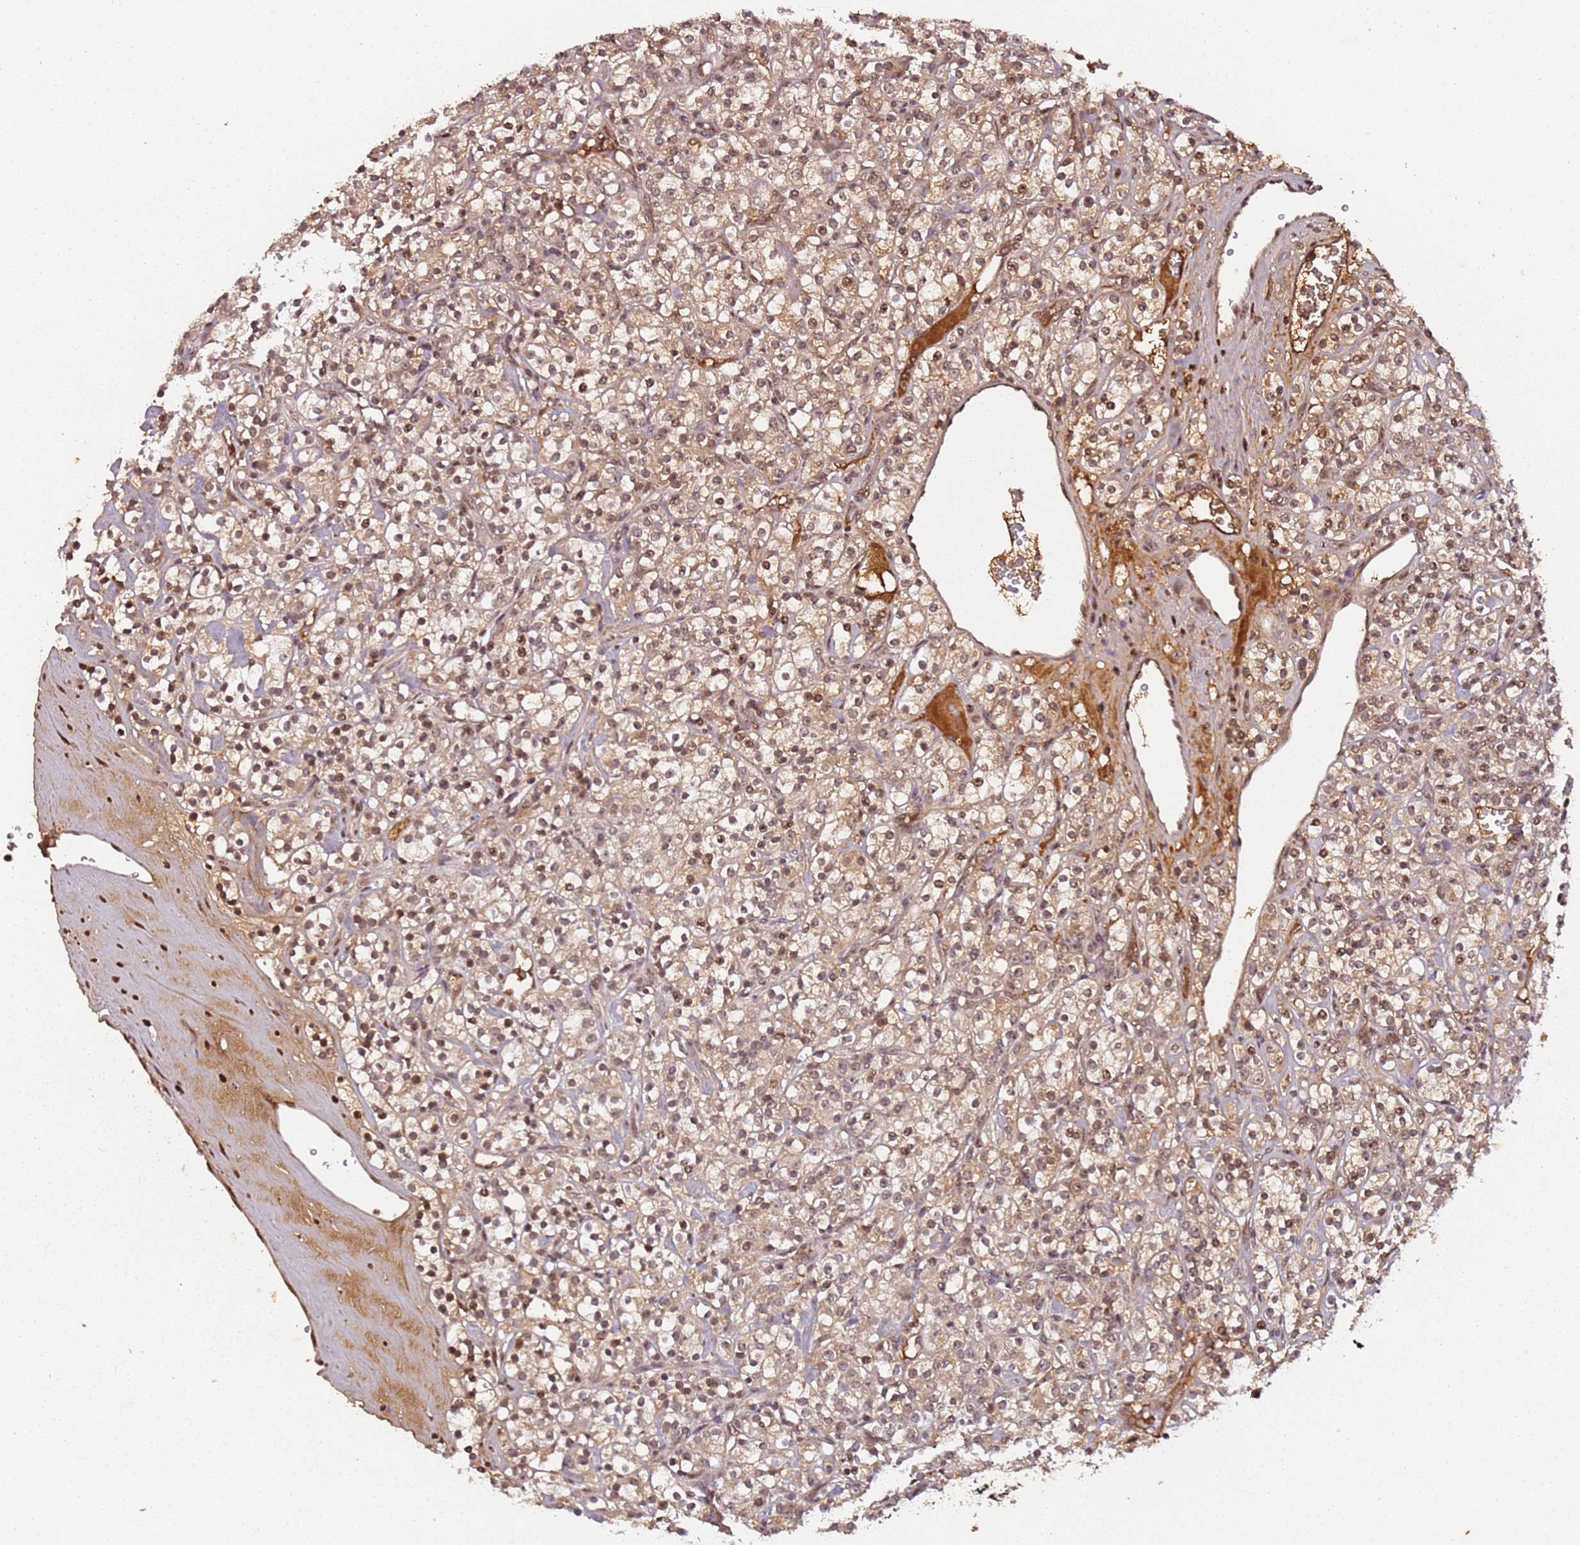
{"staining": {"intensity": "moderate", "quantity": ">75%", "location": "cytoplasmic/membranous,nuclear"}, "tissue": "renal cancer", "cell_type": "Tumor cells", "image_type": "cancer", "snomed": [{"axis": "morphology", "description": "Adenocarcinoma, NOS"}, {"axis": "topography", "description": "Kidney"}], "caption": "DAB (3,3'-diaminobenzidine) immunohistochemical staining of human renal cancer exhibits moderate cytoplasmic/membranous and nuclear protein expression in about >75% of tumor cells.", "gene": "COL1A2", "patient": {"sex": "male", "age": 77}}